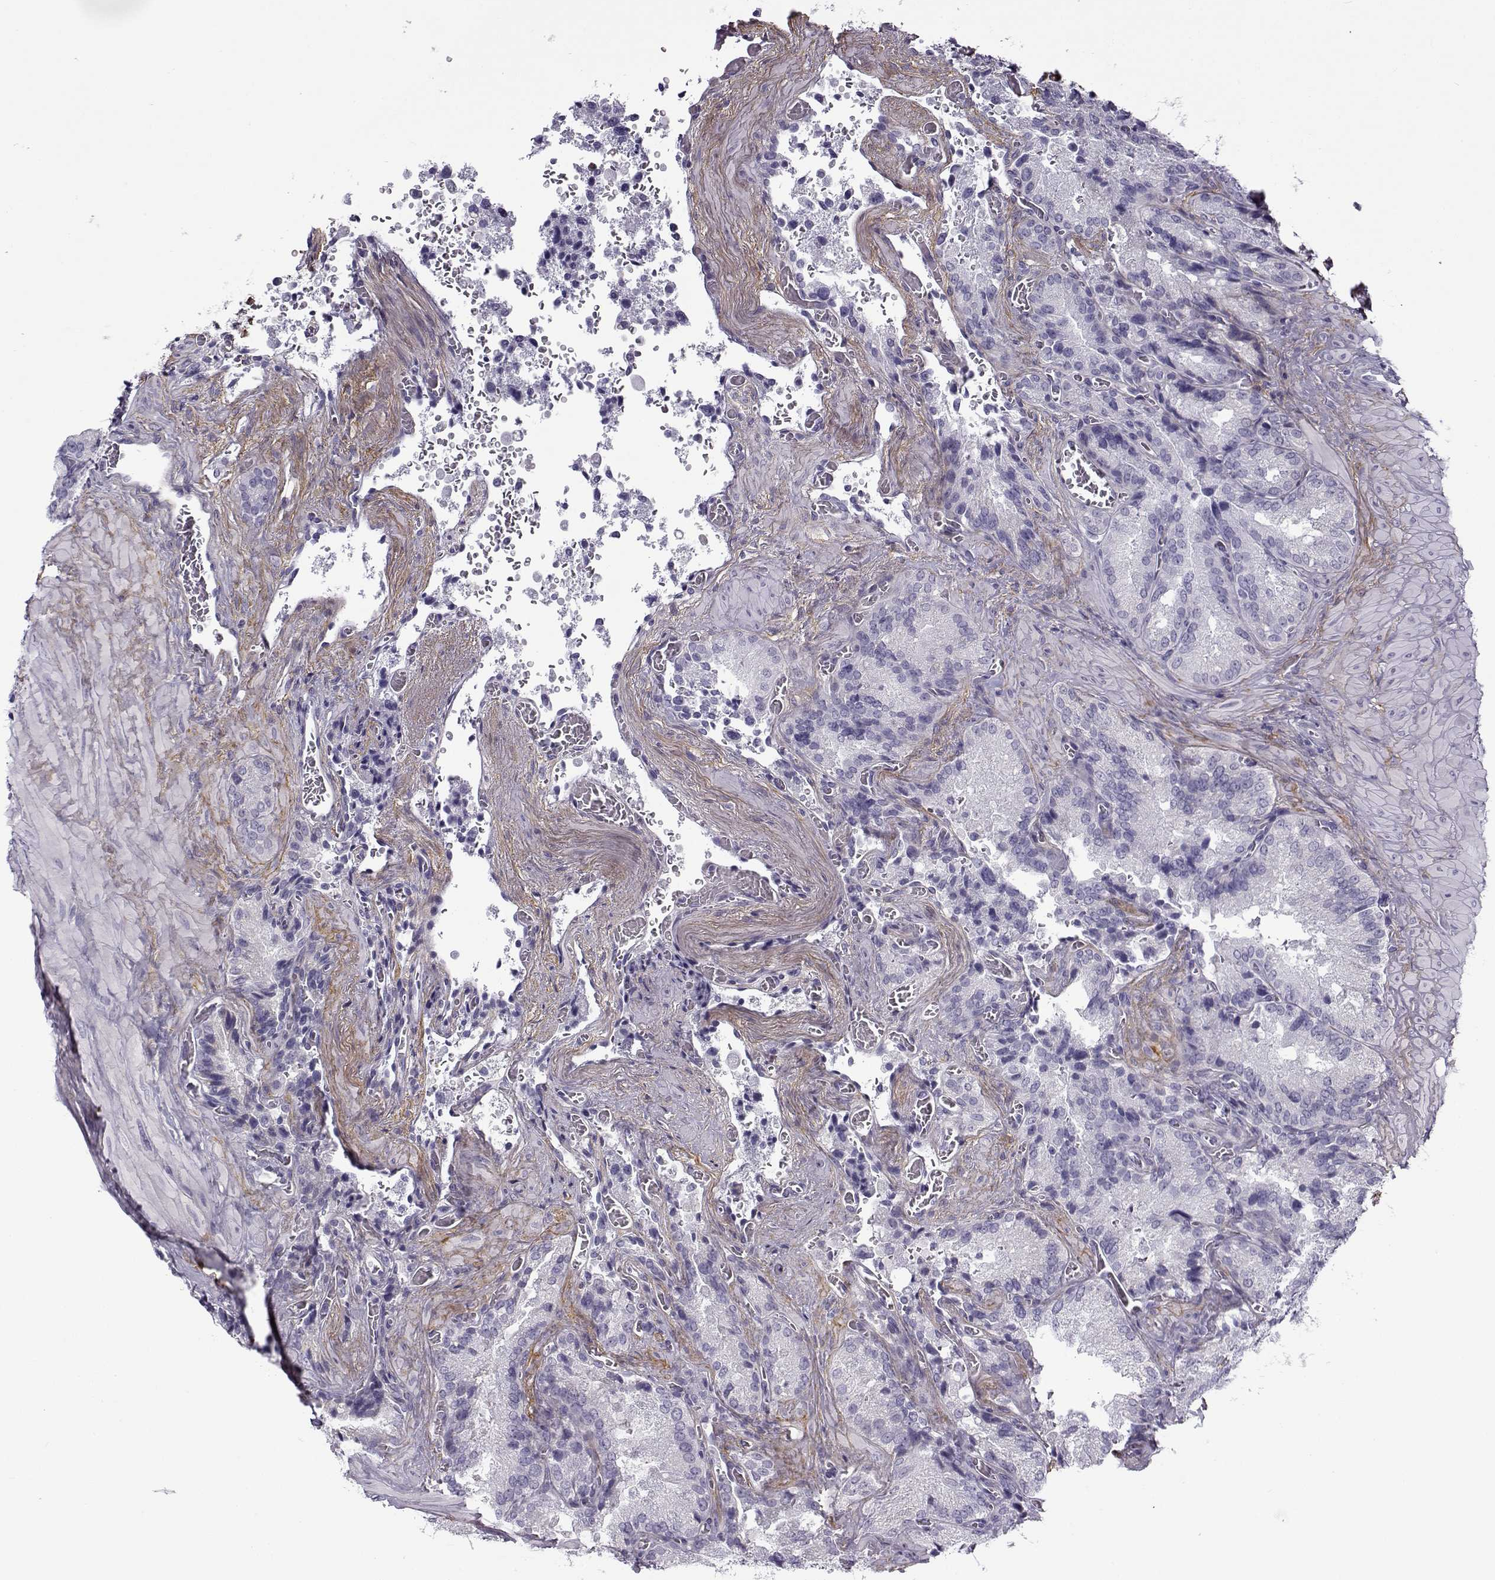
{"staining": {"intensity": "negative", "quantity": "none", "location": "none"}, "tissue": "seminal vesicle", "cell_type": "Glandular cells", "image_type": "normal", "snomed": [{"axis": "morphology", "description": "Normal tissue, NOS"}, {"axis": "topography", "description": "Seminal veicle"}], "caption": "This is an immunohistochemistry (IHC) micrograph of unremarkable human seminal vesicle. There is no positivity in glandular cells.", "gene": "GTSF1L", "patient": {"sex": "male", "age": 37}}